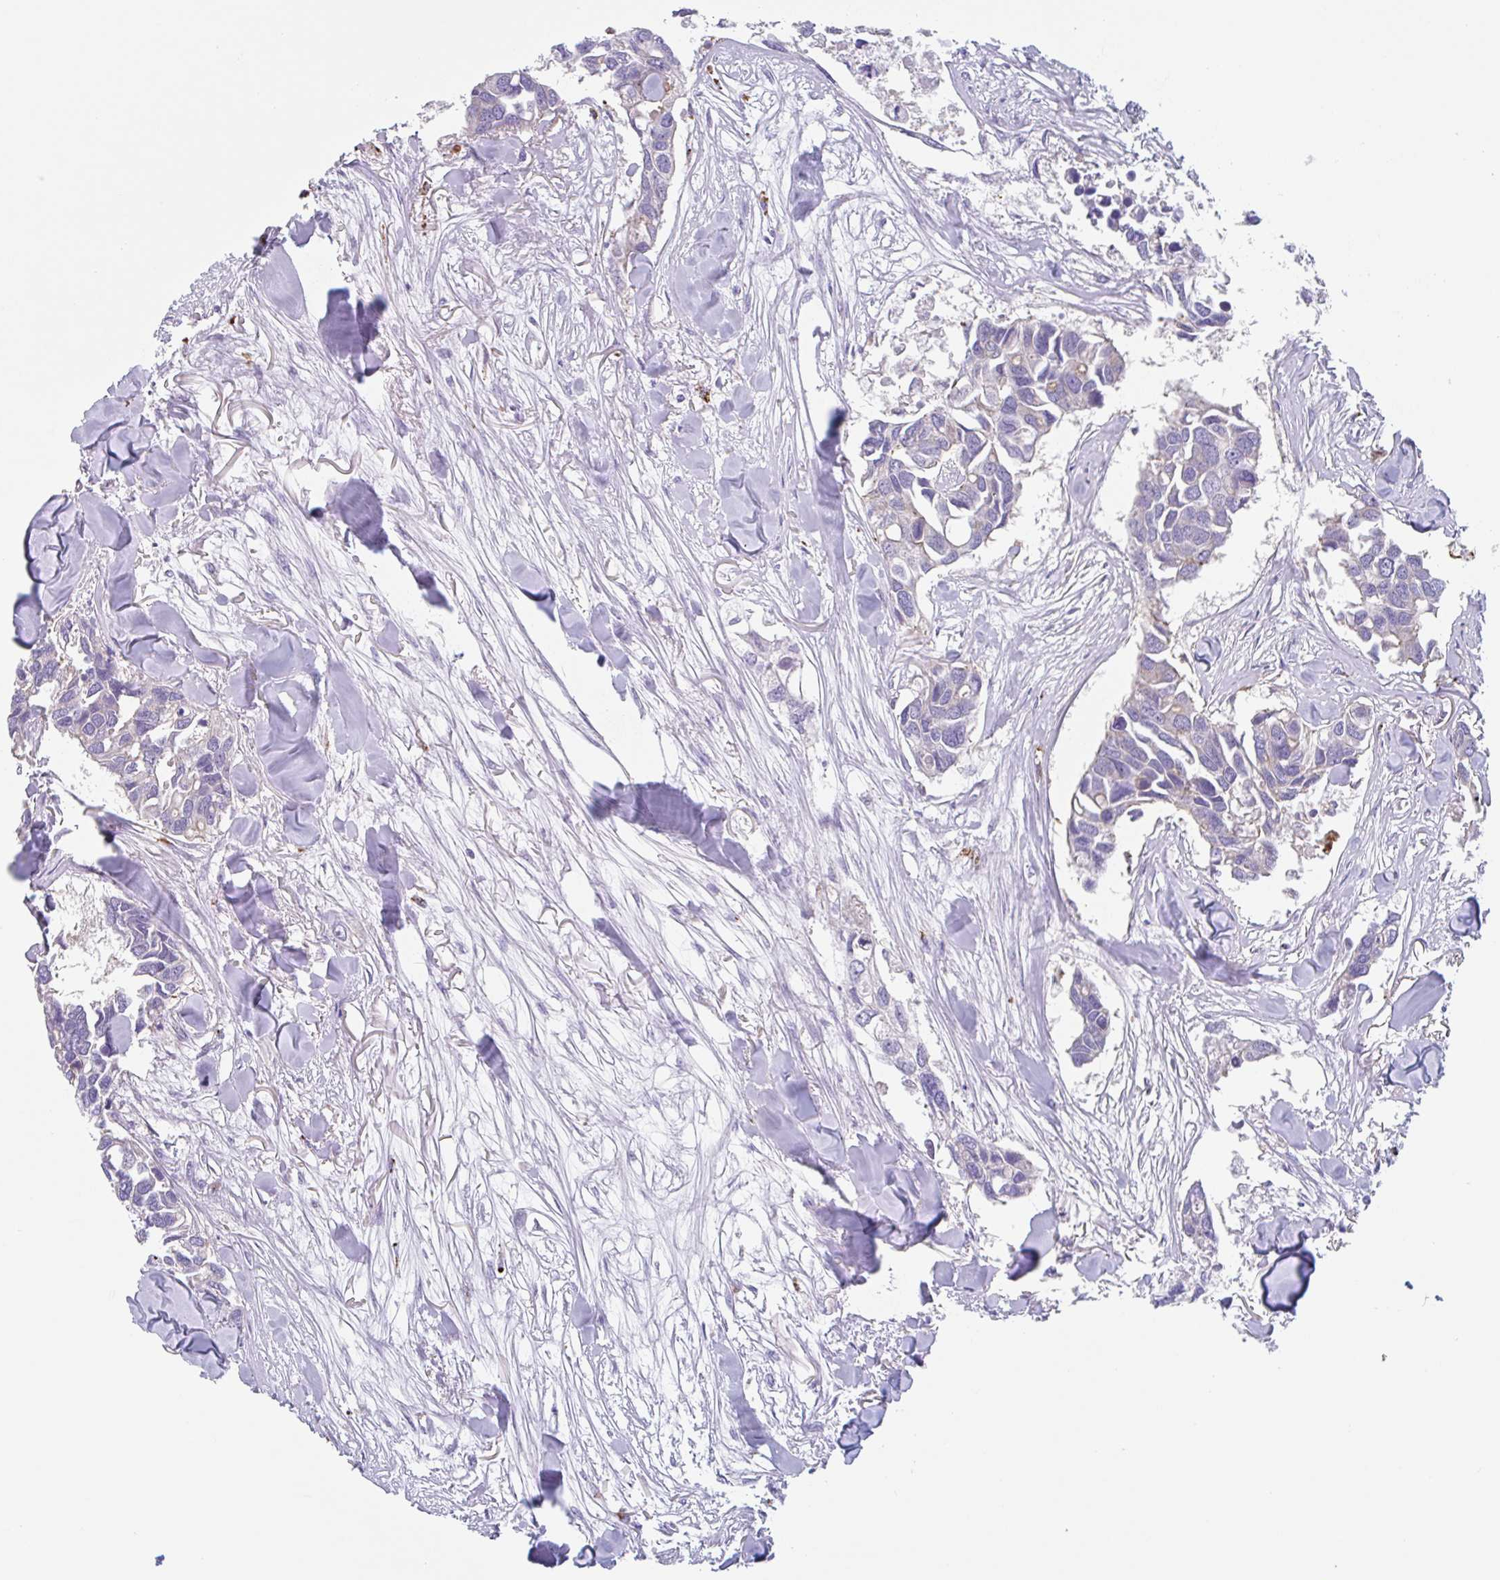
{"staining": {"intensity": "negative", "quantity": "none", "location": "none"}, "tissue": "breast cancer", "cell_type": "Tumor cells", "image_type": "cancer", "snomed": [{"axis": "morphology", "description": "Duct carcinoma"}, {"axis": "topography", "description": "Breast"}], "caption": "The image exhibits no staining of tumor cells in breast cancer (invasive ductal carcinoma).", "gene": "LENG9", "patient": {"sex": "female", "age": 83}}